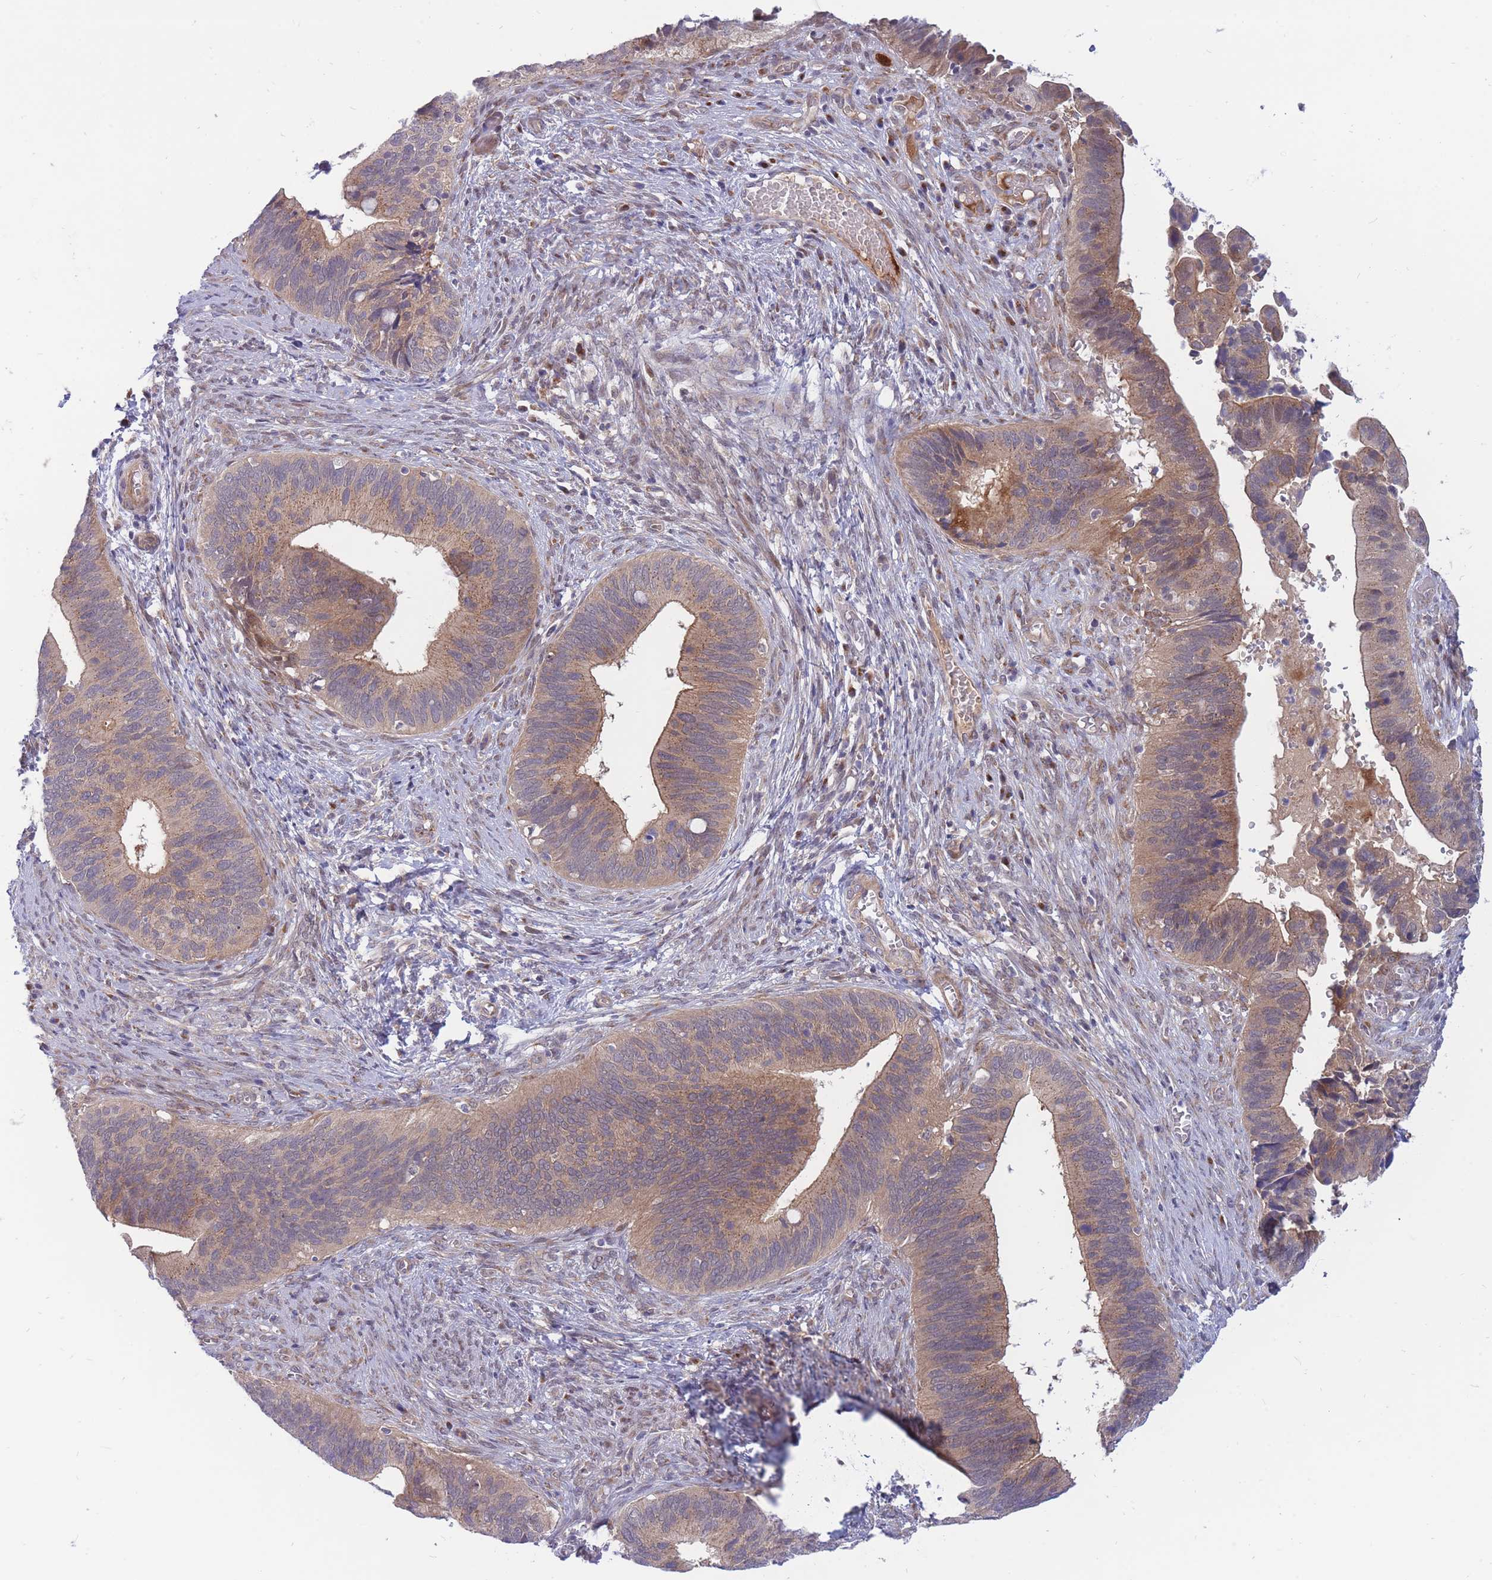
{"staining": {"intensity": "moderate", "quantity": "25%-75%", "location": "cytoplasmic/membranous"}, "tissue": "cervical cancer", "cell_type": "Tumor cells", "image_type": "cancer", "snomed": [{"axis": "morphology", "description": "Adenocarcinoma, NOS"}, {"axis": "topography", "description": "Cervix"}], "caption": "This photomicrograph shows immunohistochemistry staining of human cervical cancer (adenocarcinoma), with medium moderate cytoplasmic/membranous positivity in about 25%-75% of tumor cells.", "gene": "APOL4", "patient": {"sex": "female", "age": 42}}